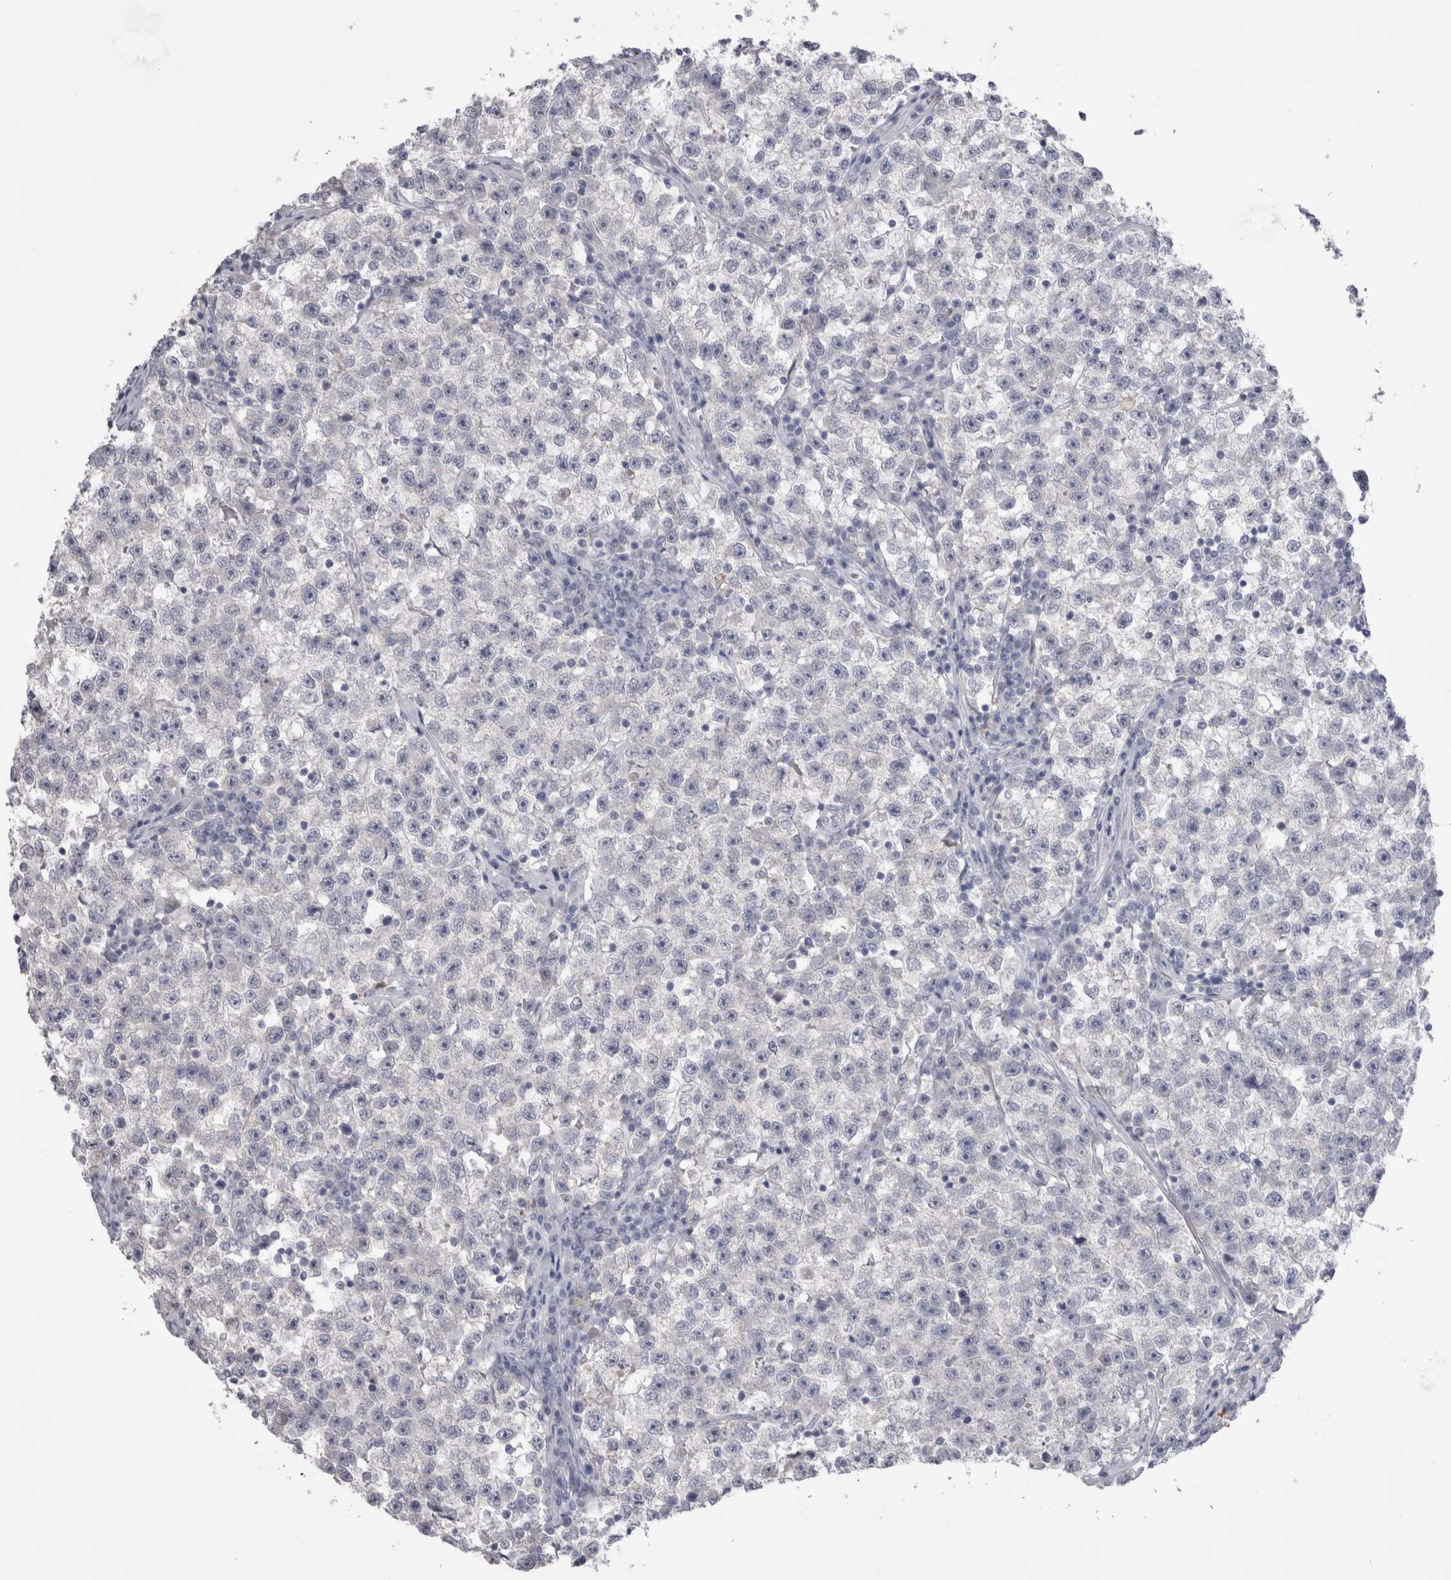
{"staining": {"intensity": "negative", "quantity": "none", "location": "none"}, "tissue": "testis cancer", "cell_type": "Tumor cells", "image_type": "cancer", "snomed": [{"axis": "morphology", "description": "Seminoma, NOS"}, {"axis": "topography", "description": "Testis"}], "caption": "High power microscopy histopathology image of an immunohistochemistry (IHC) image of testis cancer, revealing no significant expression in tumor cells. (DAB IHC, high magnification).", "gene": "SUCNR1", "patient": {"sex": "male", "age": 22}}